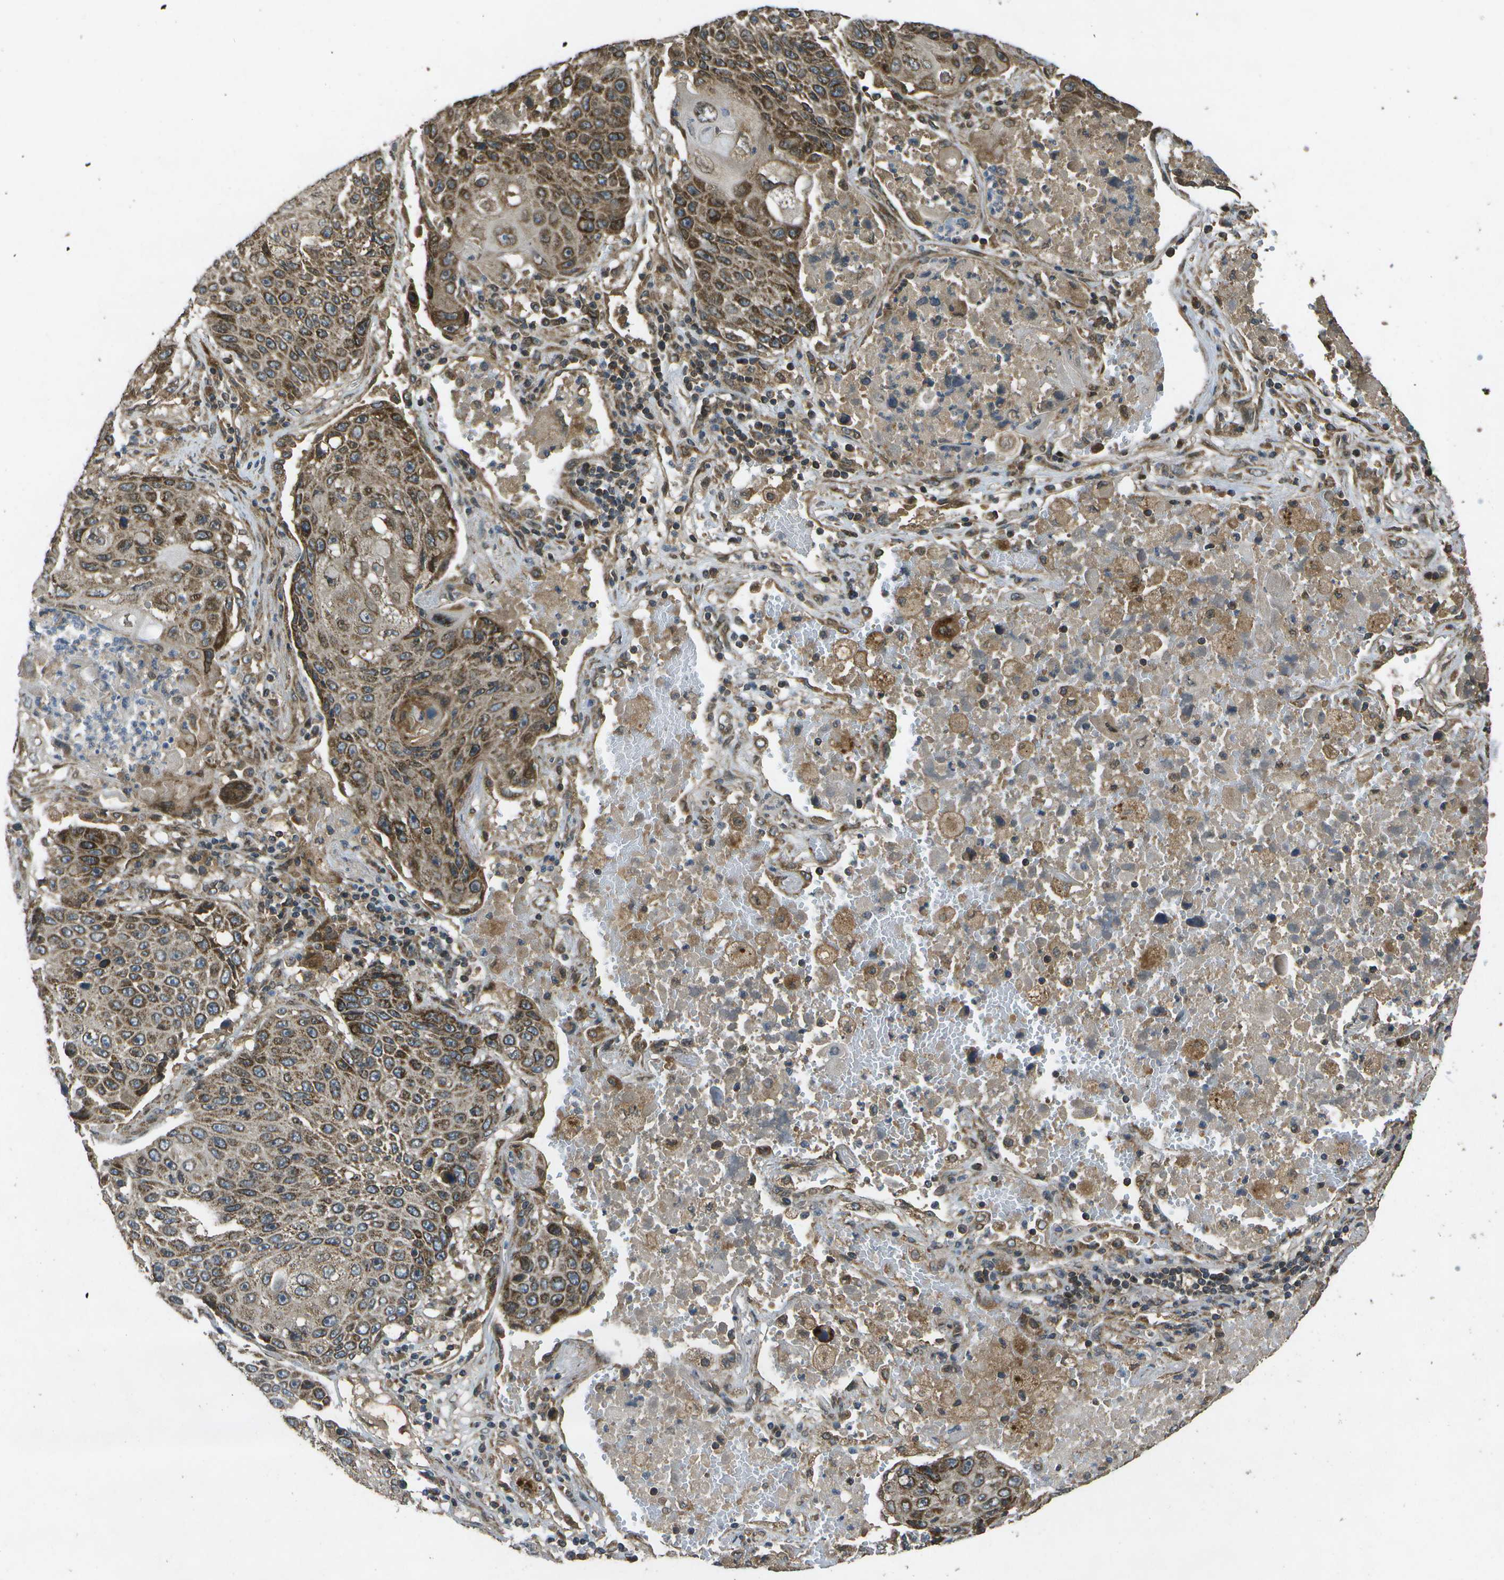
{"staining": {"intensity": "moderate", "quantity": ">75%", "location": "cytoplasmic/membranous"}, "tissue": "lung cancer", "cell_type": "Tumor cells", "image_type": "cancer", "snomed": [{"axis": "morphology", "description": "Squamous cell carcinoma, NOS"}, {"axis": "topography", "description": "Lung"}], "caption": "A medium amount of moderate cytoplasmic/membranous expression is appreciated in approximately >75% of tumor cells in lung squamous cell carcinoma tissue.", "gene": "HFE", "patient": {"sex": "male", "age": 61}}